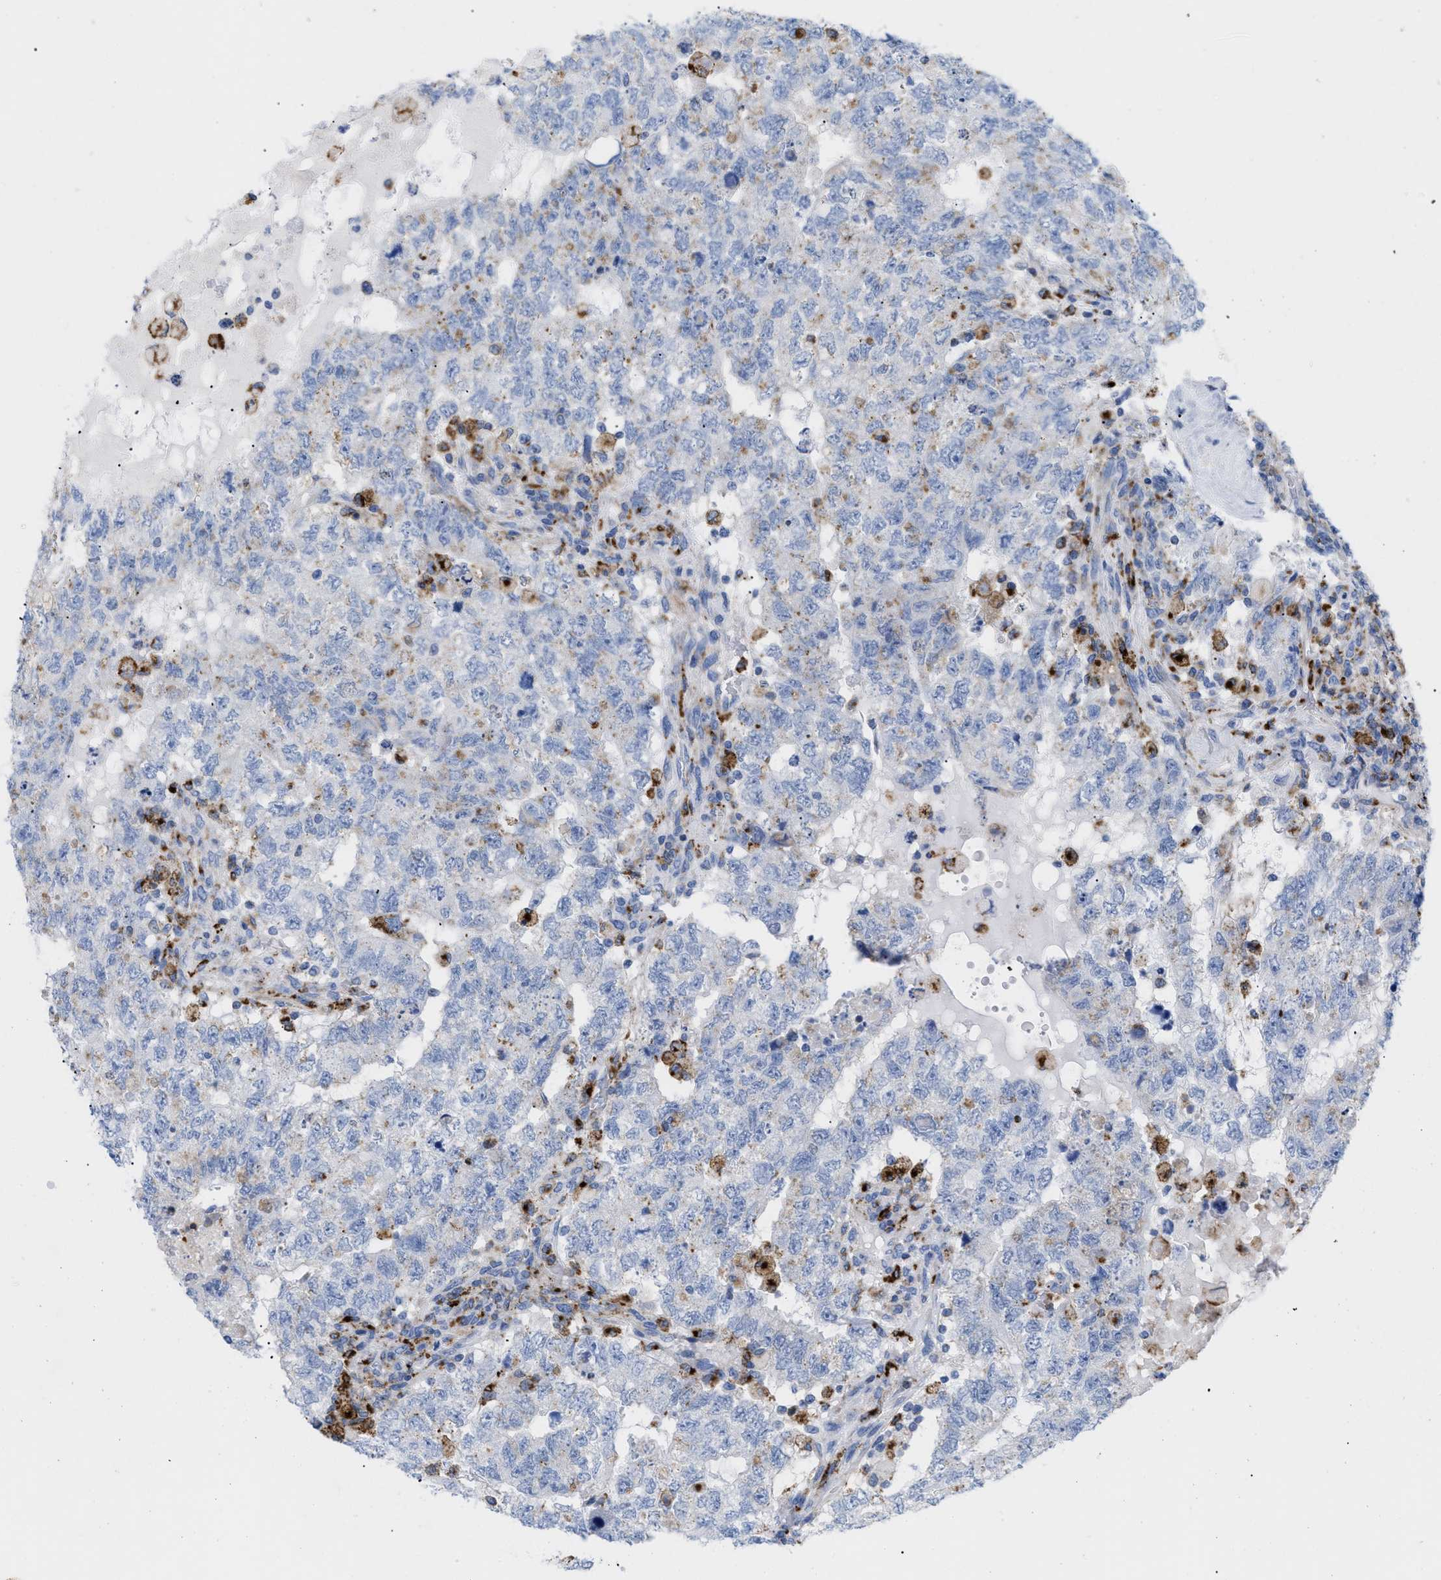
{"staining": {"intensity": "negative", "quantity": "none", "location": "none"}, "tissue": "testis cancer", "cell_type": "Tumor cells", "image_type": "cancer", "snomed": [{"axis": "morphology", "description": "Carcinoma, Embryonal, NOS"}, {"axis": "topography", "description": "Testis"}], "caption": "The photomicrograph demonstrates no staining of tumor cells in embryonal carcinoma (testis).", "gene": "DRAM2", "patient": {"sex": "male", "age": 36}}